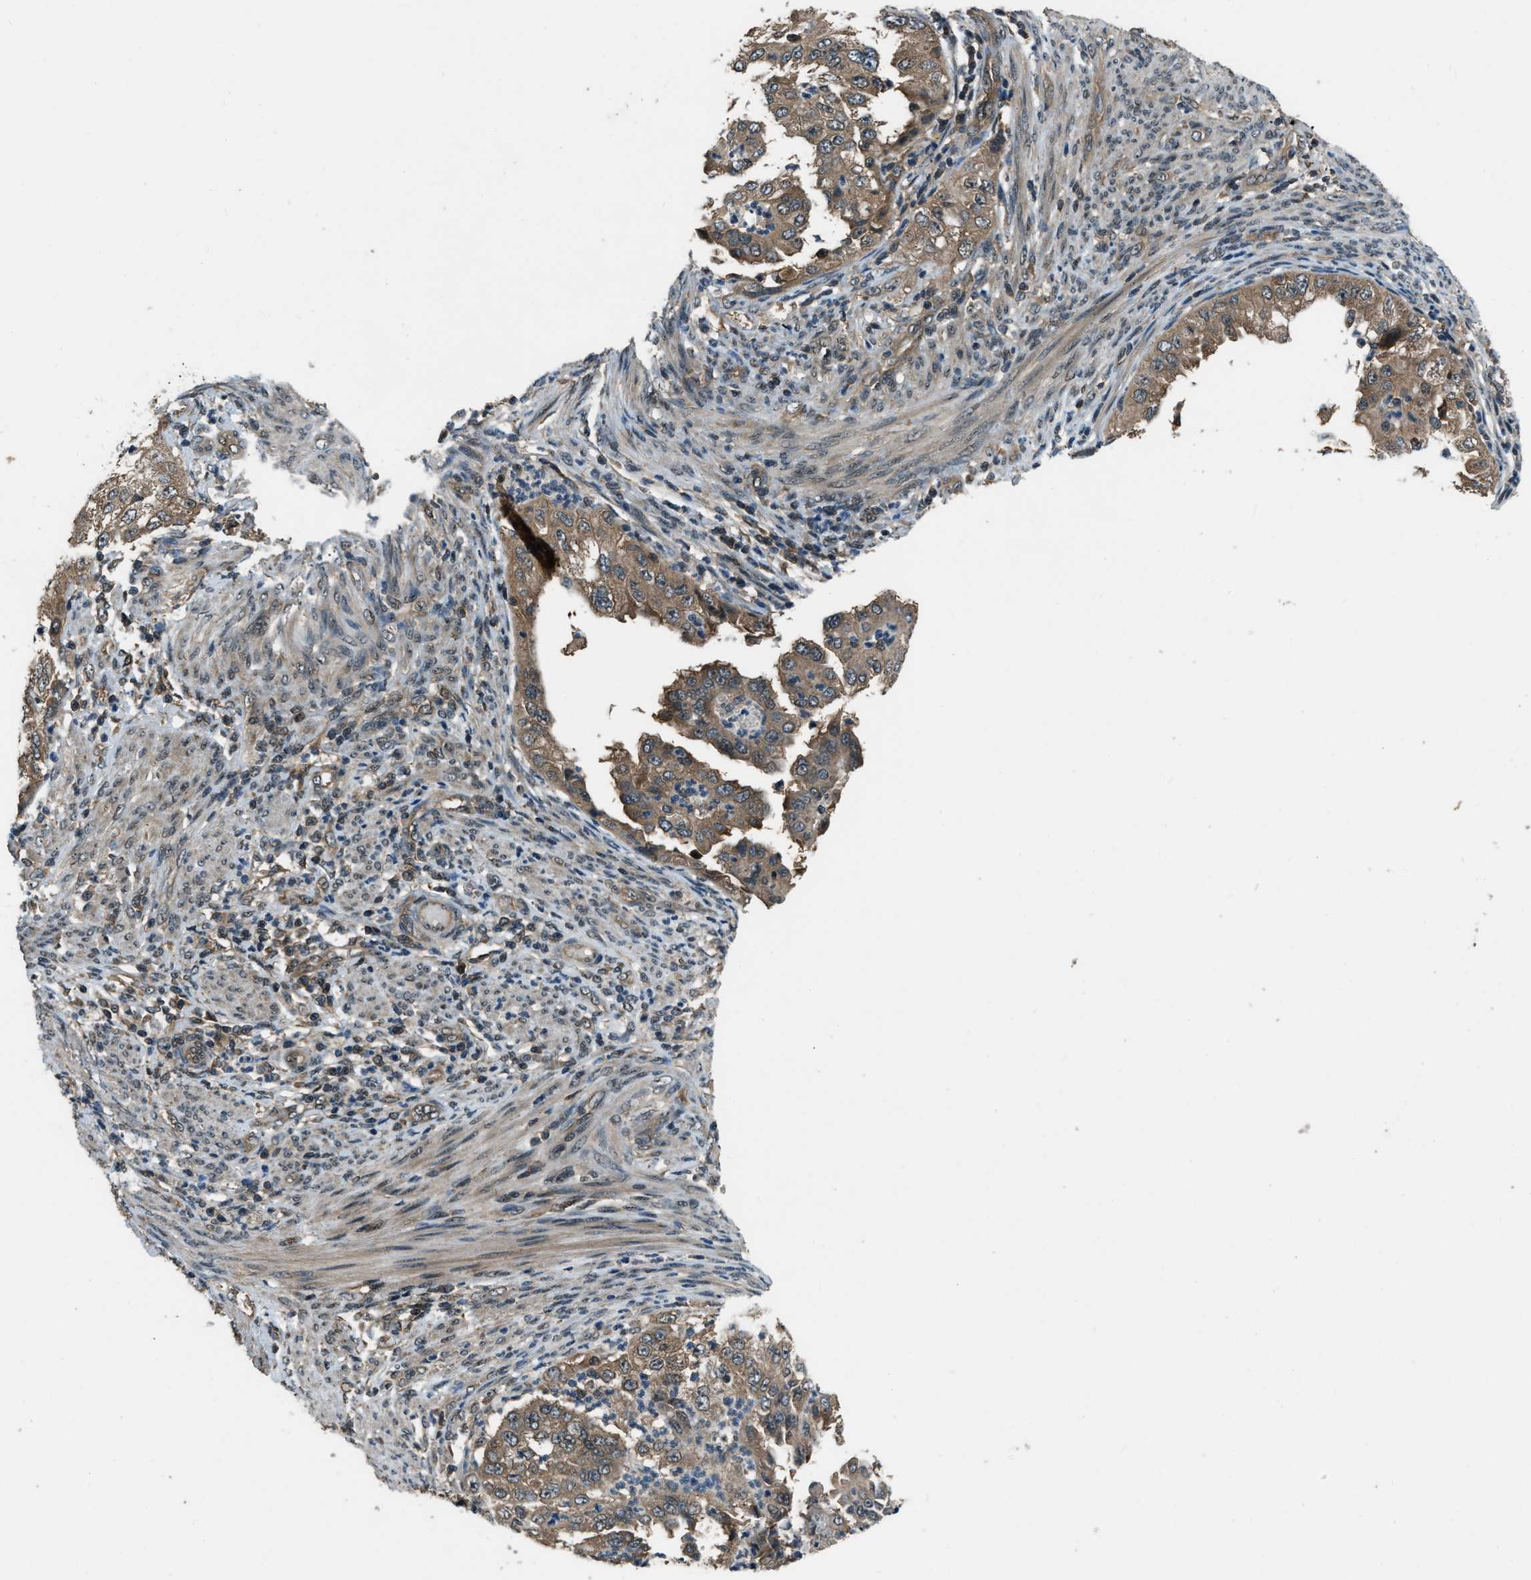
{"staining": {"intensity": "moderate", "quantity": ">75%", "location": "cytoplasmic/membranous"}, "tissue": "endometrial cancer", "cell_type": "Tumor cells", "image_type": "cancer", "snomed": [{"axis": "morphology", "description": "Adenocarcinoma, NOS"}, {"axis": "topography", "description": "Endometrium"}], "caption": "Immunohistochemical staining of endometrial cancer (adenocarcinoma) reveals moderate cytoplasmic/membranous protein expression in about >75% of tumor cells. (DAB (3,3'-diaminobenzidine) IHC with brightfield microscopy, high magnification).", "gene": "NUDCD3", "patient": {"sex": "female", "age": 85}}